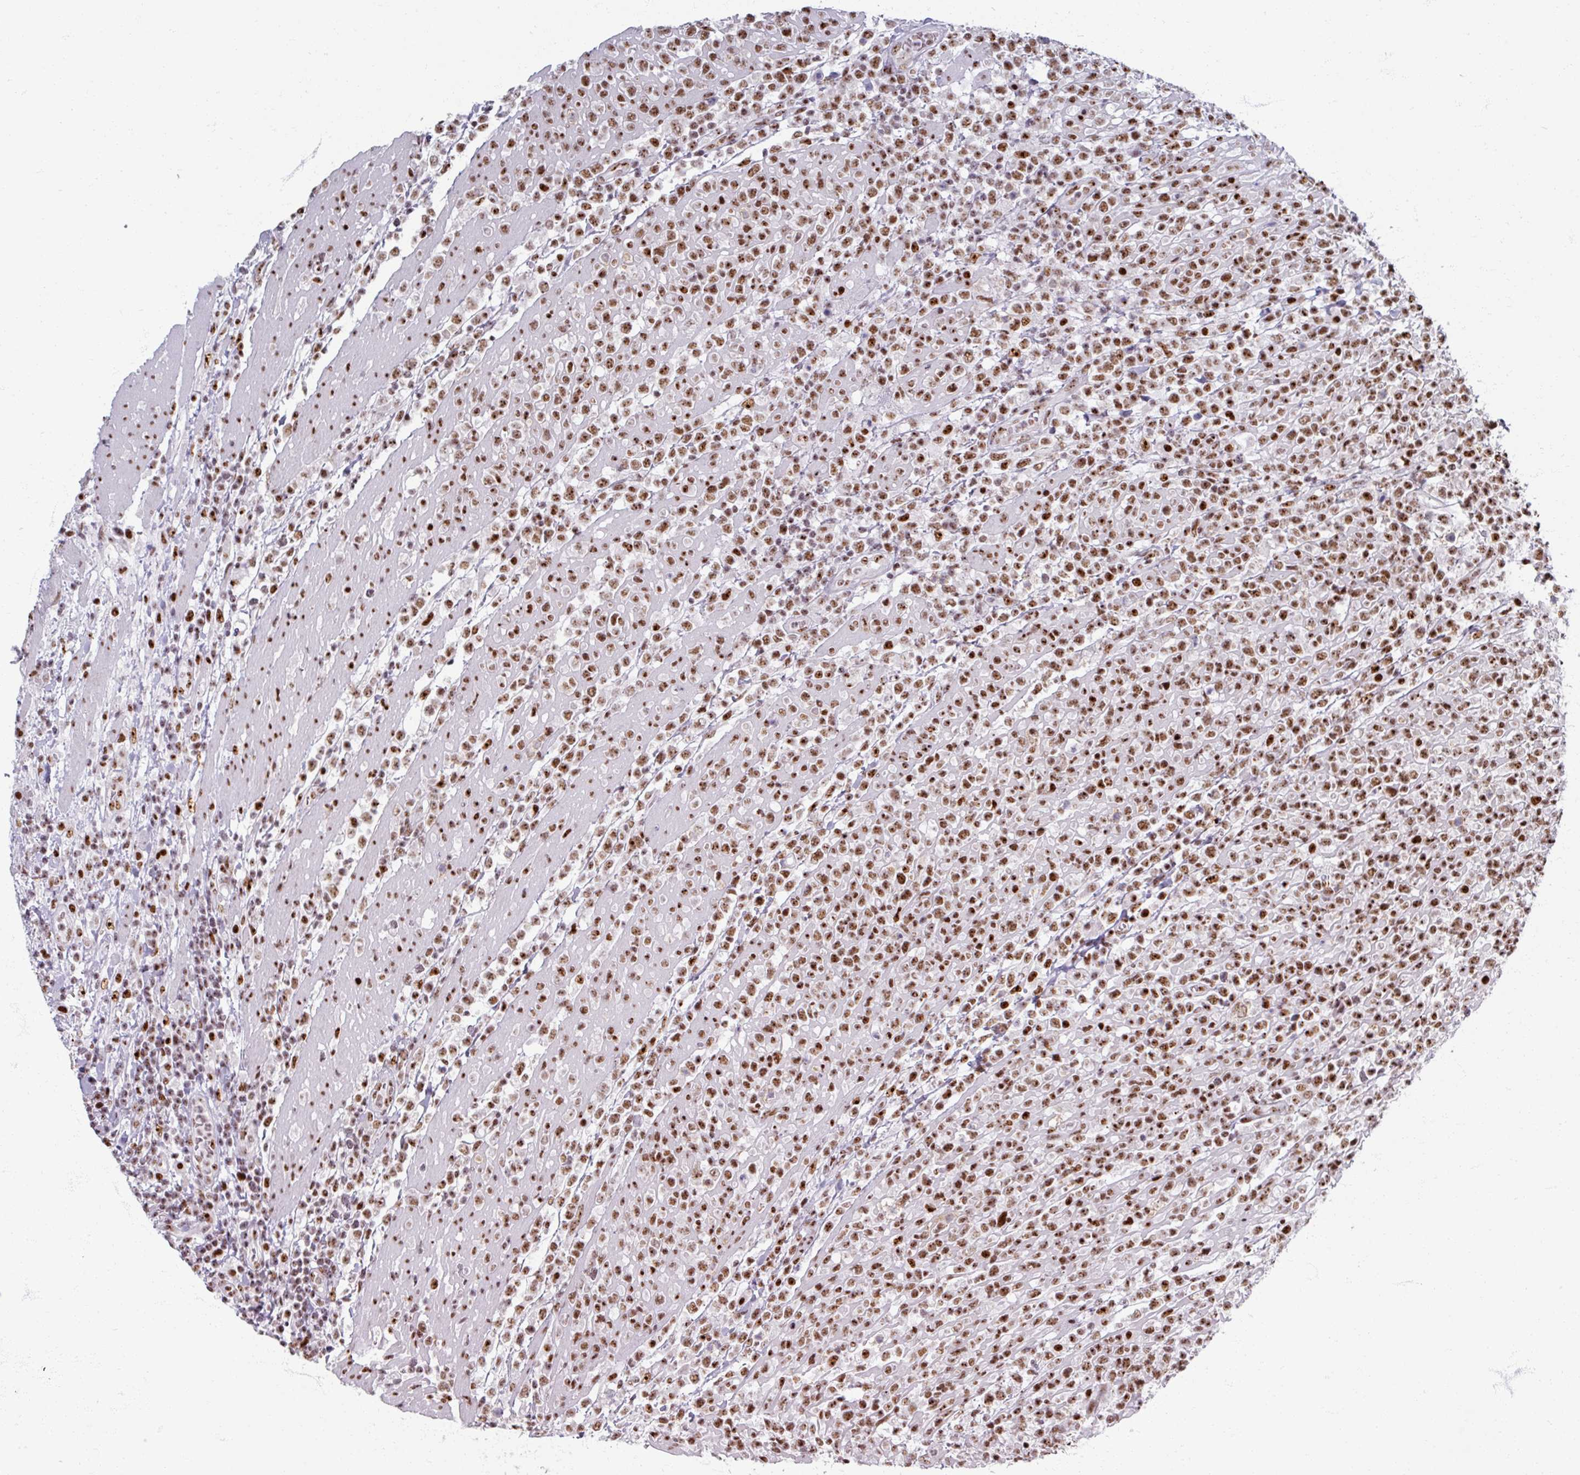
{"staining": {"intensity": "strong", "quantity": ">75%", "location": "nuclear"}, "tissue": "lymphoma", "cell_type": "Tumor cells", "image_type": "cancer", "snomed": [{"axis": "morphology", "description": "Malignant lymphoma, non-Hodgkin's type, High grade"}, {"axis": "topography", "description": "Colon"}], "caption": "The photomicrograph shows immunohistochemical staining of malignant lymphoma, non-Hodgkin's type (high-grade). There is strong nuclear expression is present in approximately >75% of tumor cells. (IHC, brightfield microscopy, high magnification).", "gene": "ADAR", "patient": {"sex": "female", "age": 53}}